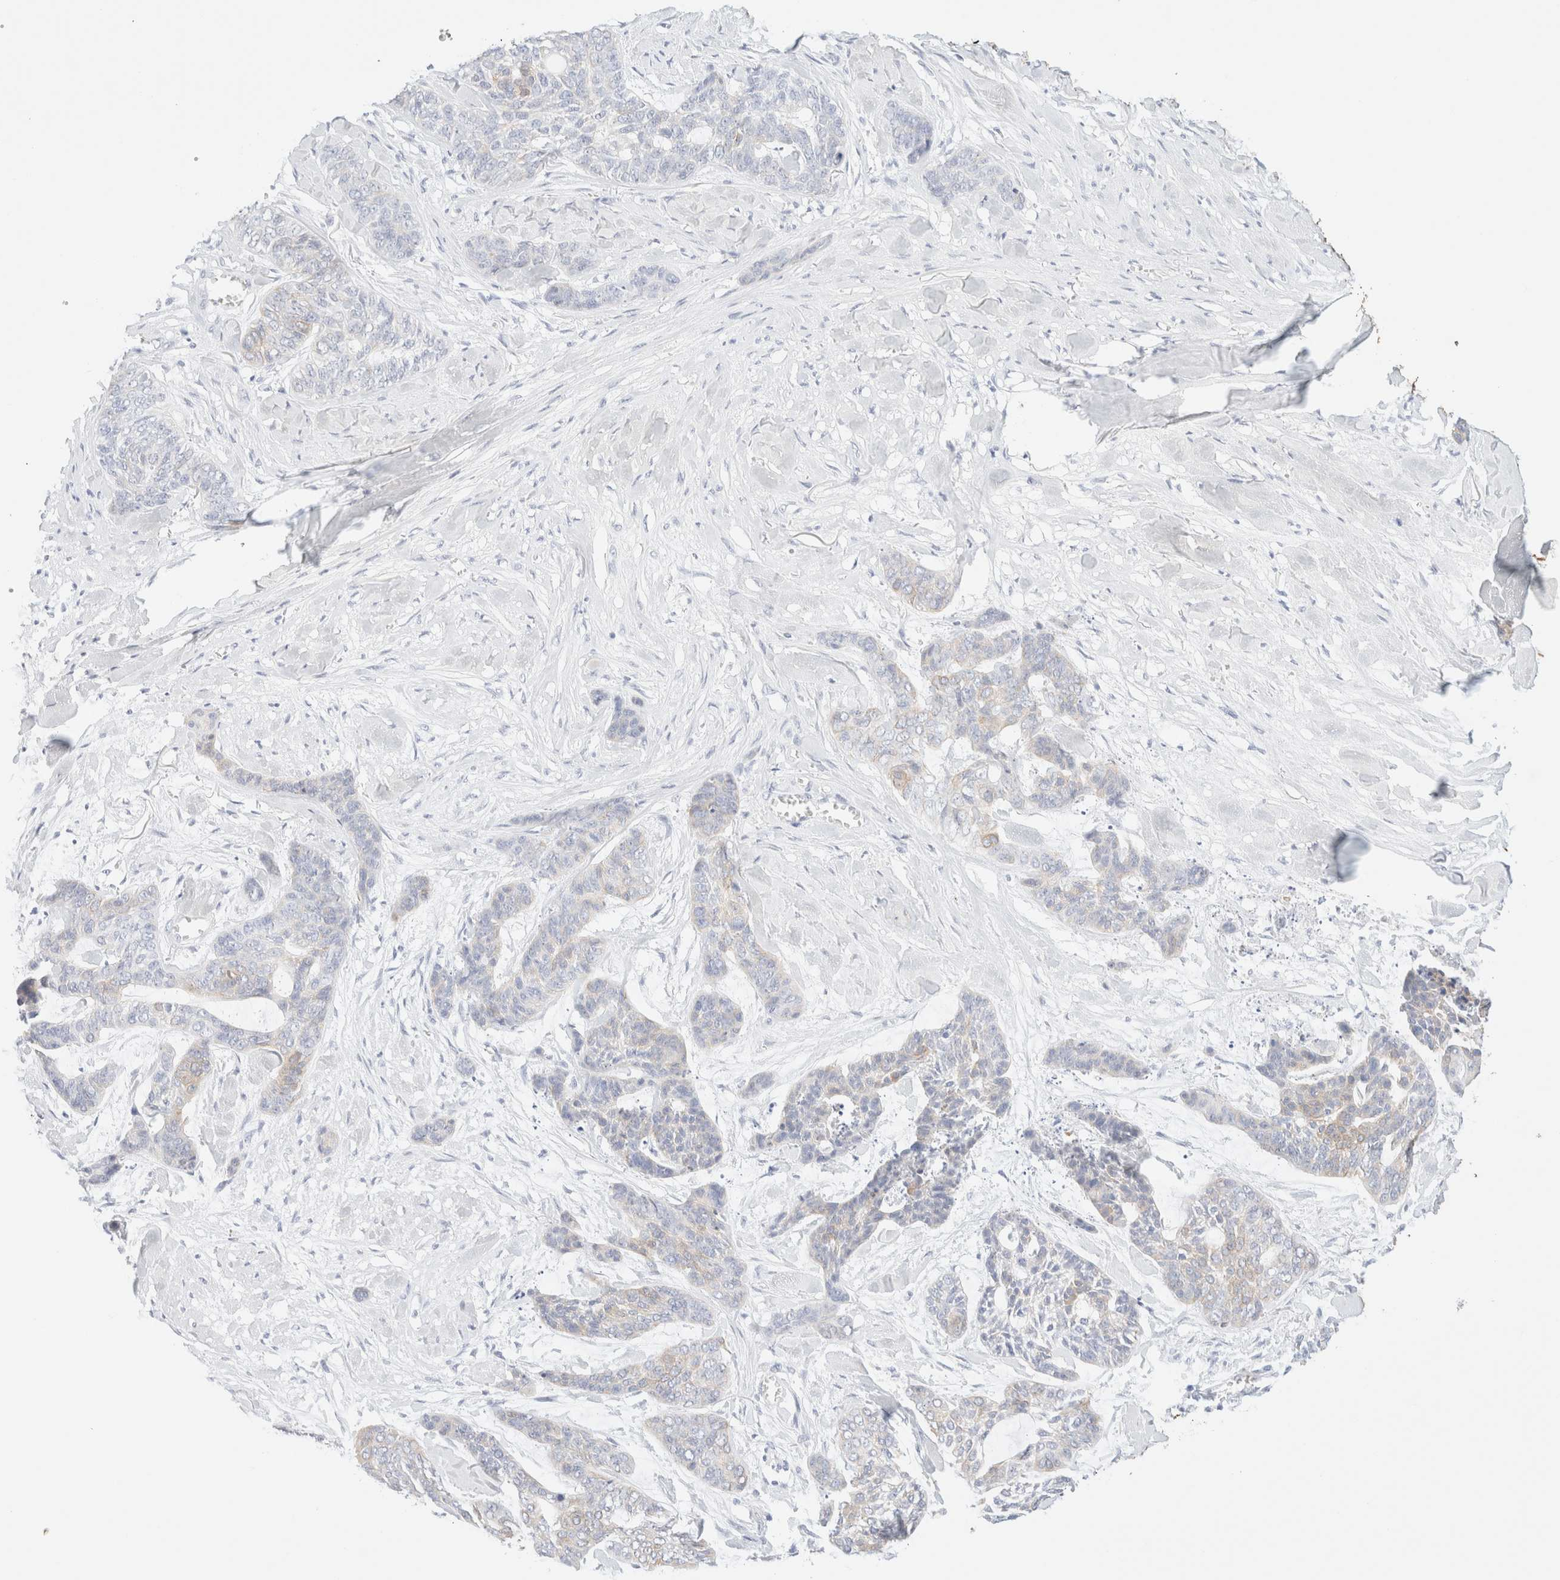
{"staining": {"intensity": "negative", "quantity": "none", "location": "none"}, "tissue": "skin cancer", "cell_type": "Tumor cells", "image_type": "cancer", "snomed": [{"axis": "morphology", "description": "Basal cell carcinoma"}, {"axis": "topography", "description": "Skin"}], "caption": "DAB (3,3'-diaminobenzidine) immunohistochemical staining of basal cell carcinoma (skin) demonstrates no significant expression in tumor cells.", "gene": "KRT15", "patient": {"sex": "female", "age": 64}}